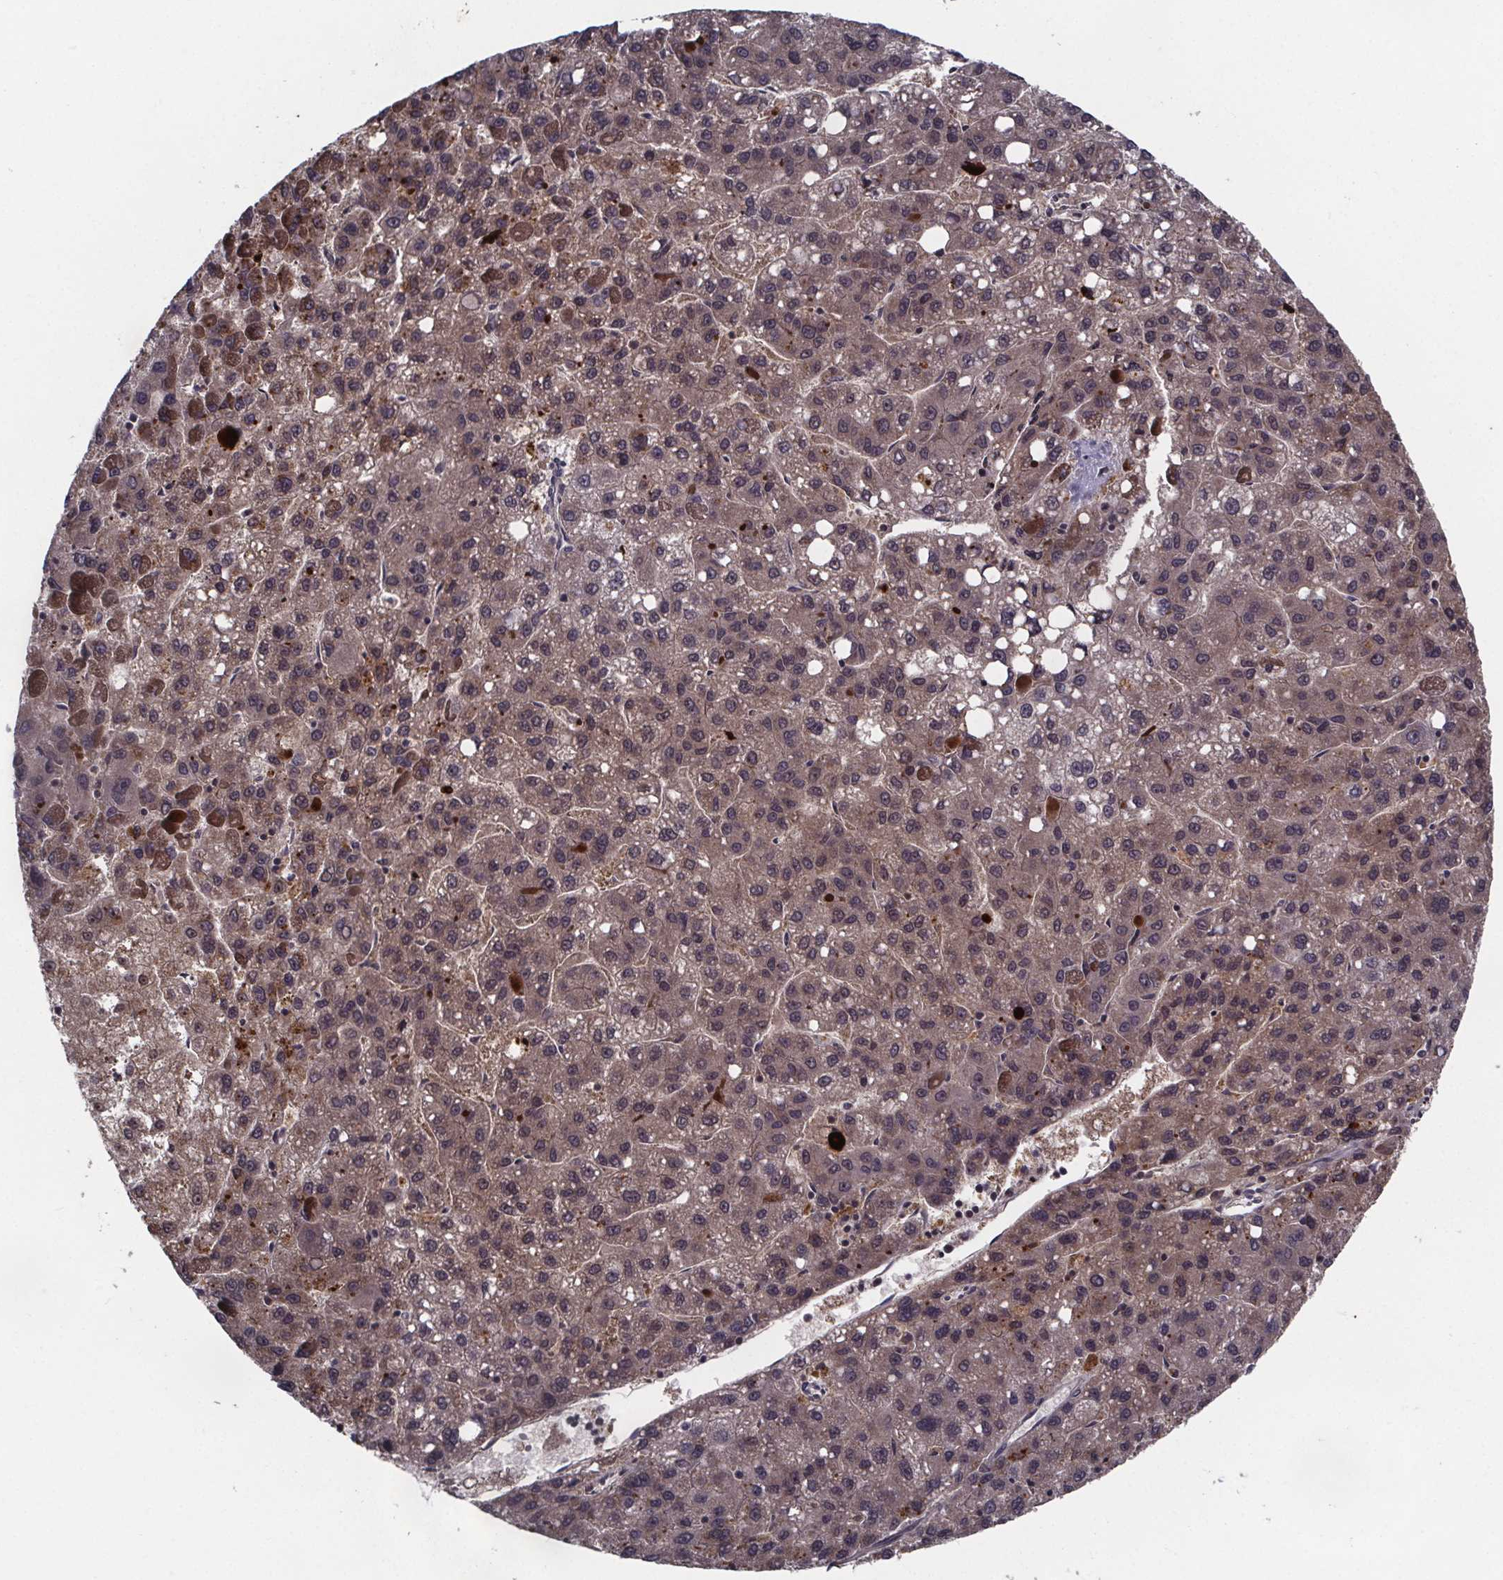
{"staining": {"intensity": "weak", "quantity": "25%-75%", "location": "cytoplasmic/membranous"}, "tissue": "liver cancer", "cell_type": "Tumor cells", "image_type": "cancer", "snomed": [{"axis": "morphology", "description": "Carcinoma, Hepatocellular, NOS"}, {"axis": "topography", "description": "Liver"}], "caption": "Brown immunohistochemical staining in human liver hepatocellular carcinoma exhibits weak cytoplasmic/membranous positivity in approximately 25%-75% of tumor cells. The staining was performed using DAB to visualize the protein expression in brown, while the nuclei were stained in blue with hematoxylin (Magnification: 20x).", "gene": "FN3KRP", "patient": {"sex": "female", "age": 82}}